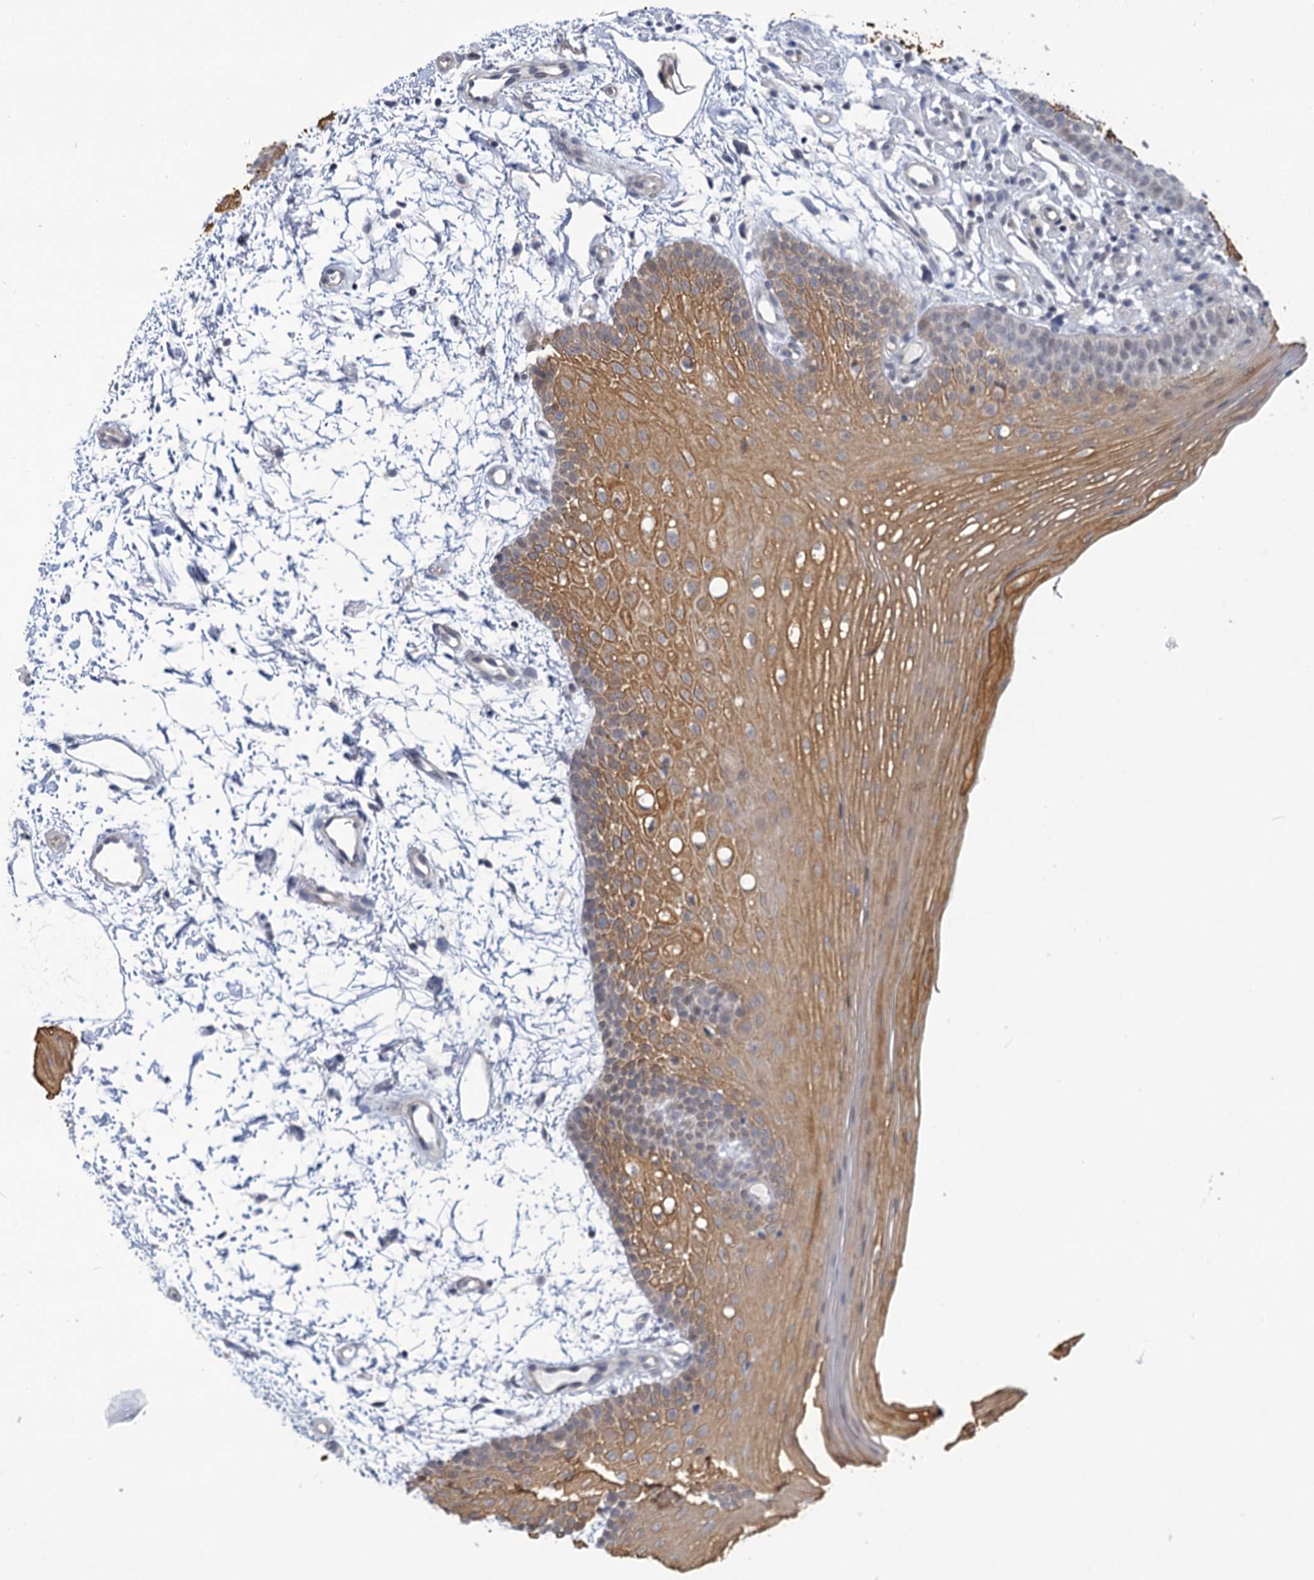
{"staining": {"intensity": "moderate", "quantity": ">75%", "location": "cytoplasmic/membranous"}, "tissue": "oral mucosa", "cell_type": "Squamous epithelial cells", "image_type": "normal", "snomed": [{"axis": "morphology", "description": "Normal tissue, NOS"}, {"axis": "topography", "description": "Oral tissue"}], "caption": "Protein staining by IHC demonstrates moderate cytoplasmic/membranous expression in approximately >75% of squamous epithelial cells in unremarkable oral mucosa.", "gene": "MBLAC2", "patient": {"sex": "male", "age": 68}}